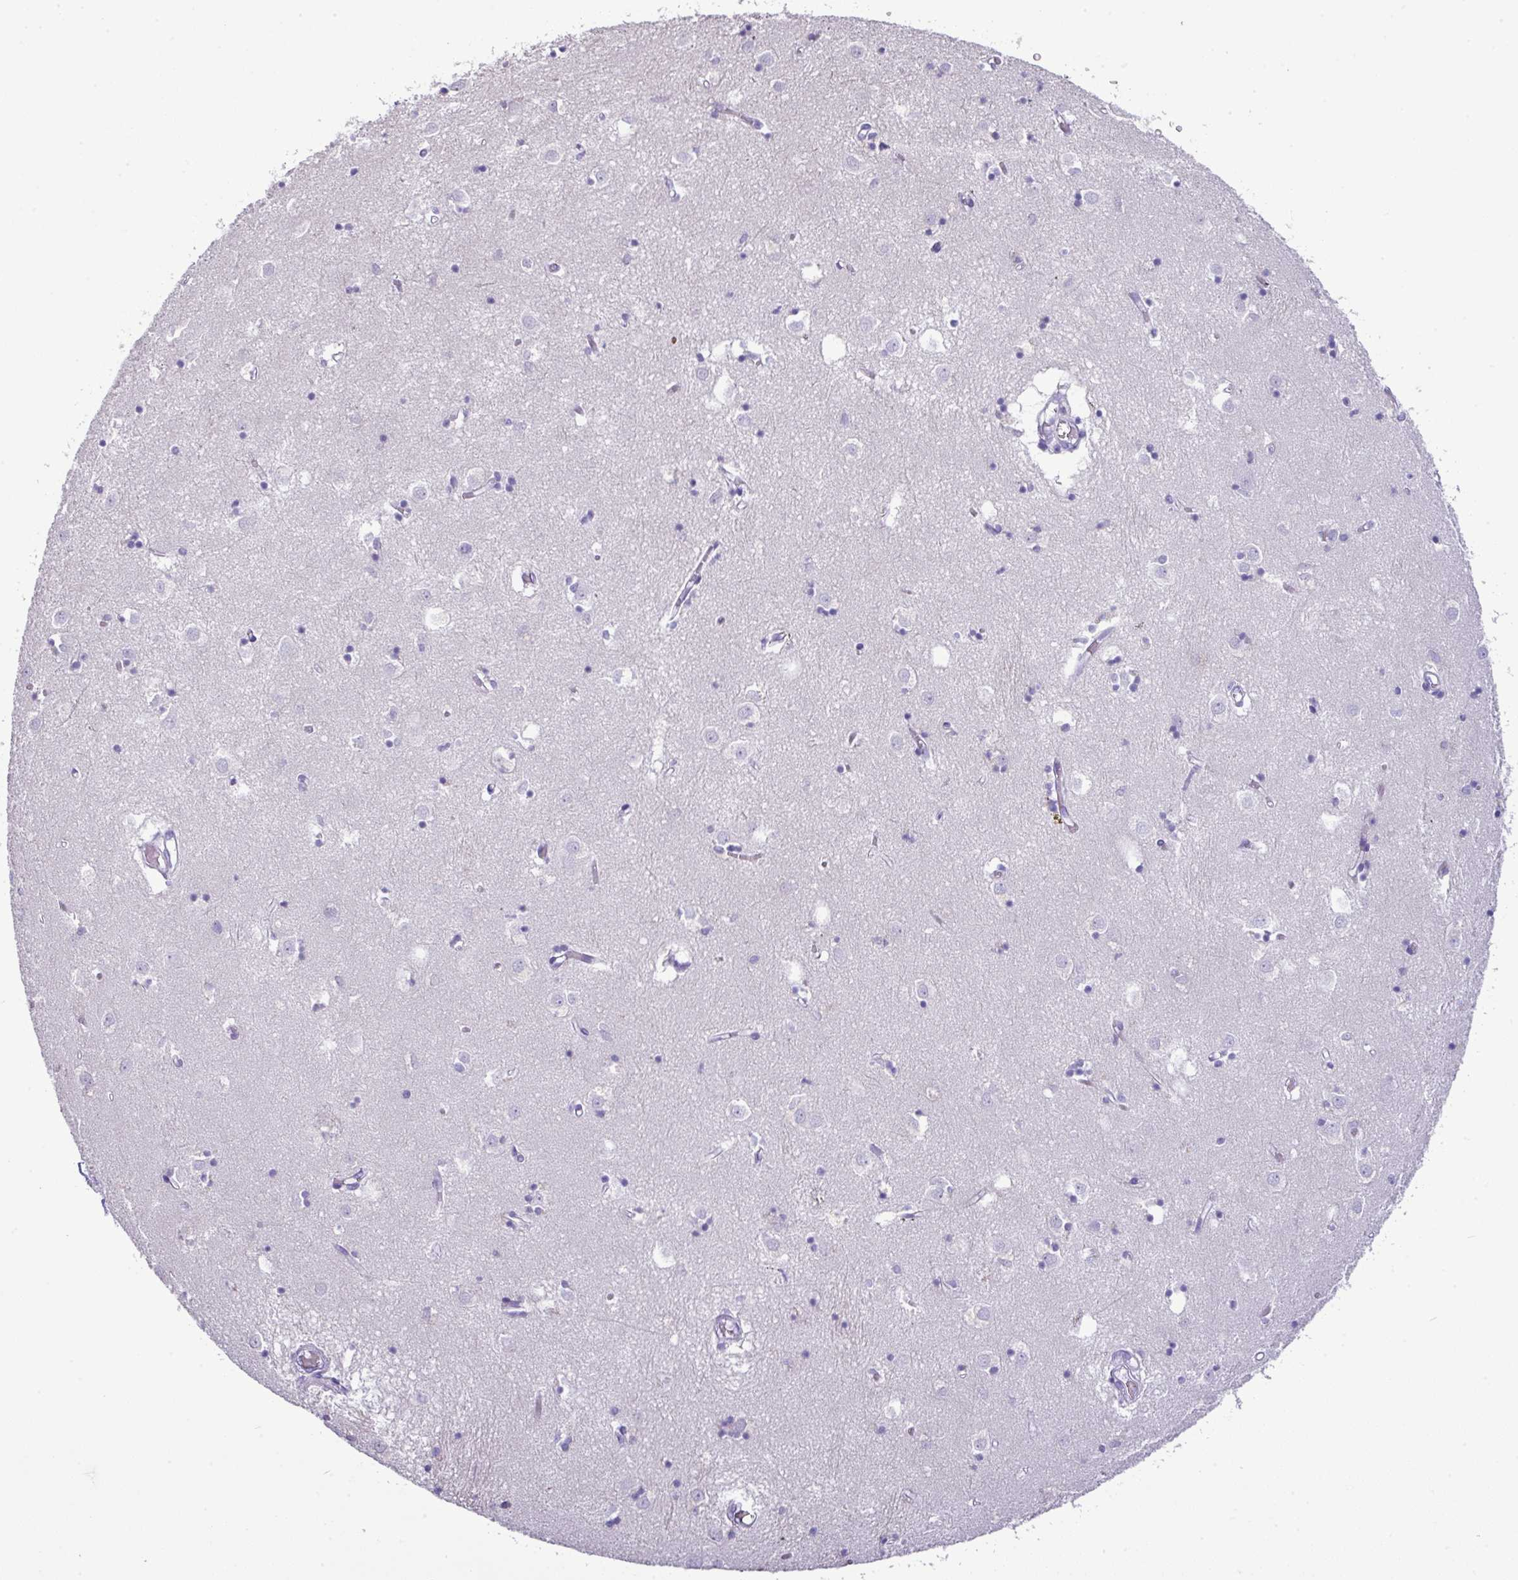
{"staining": {"intensity": "negative", "quantity": "none", "location": "none"}, "tissue": "caudate", "cell_type": "Glial cells", "image_type": "normal", "snomed": [{"axis": "morphology", "description": "Normal tissue, NOS"}, {"axis": "topography", "description": "Lateral ventricle wall"}], "caption": "Glial cells are negative for protein expression in unremarkable human caudate. (DAB immunohistochemistry (IHC) with hematoxylin counter stain).", "gene": "GSTA1", "patient": {"sex": "male", "age": 70}}